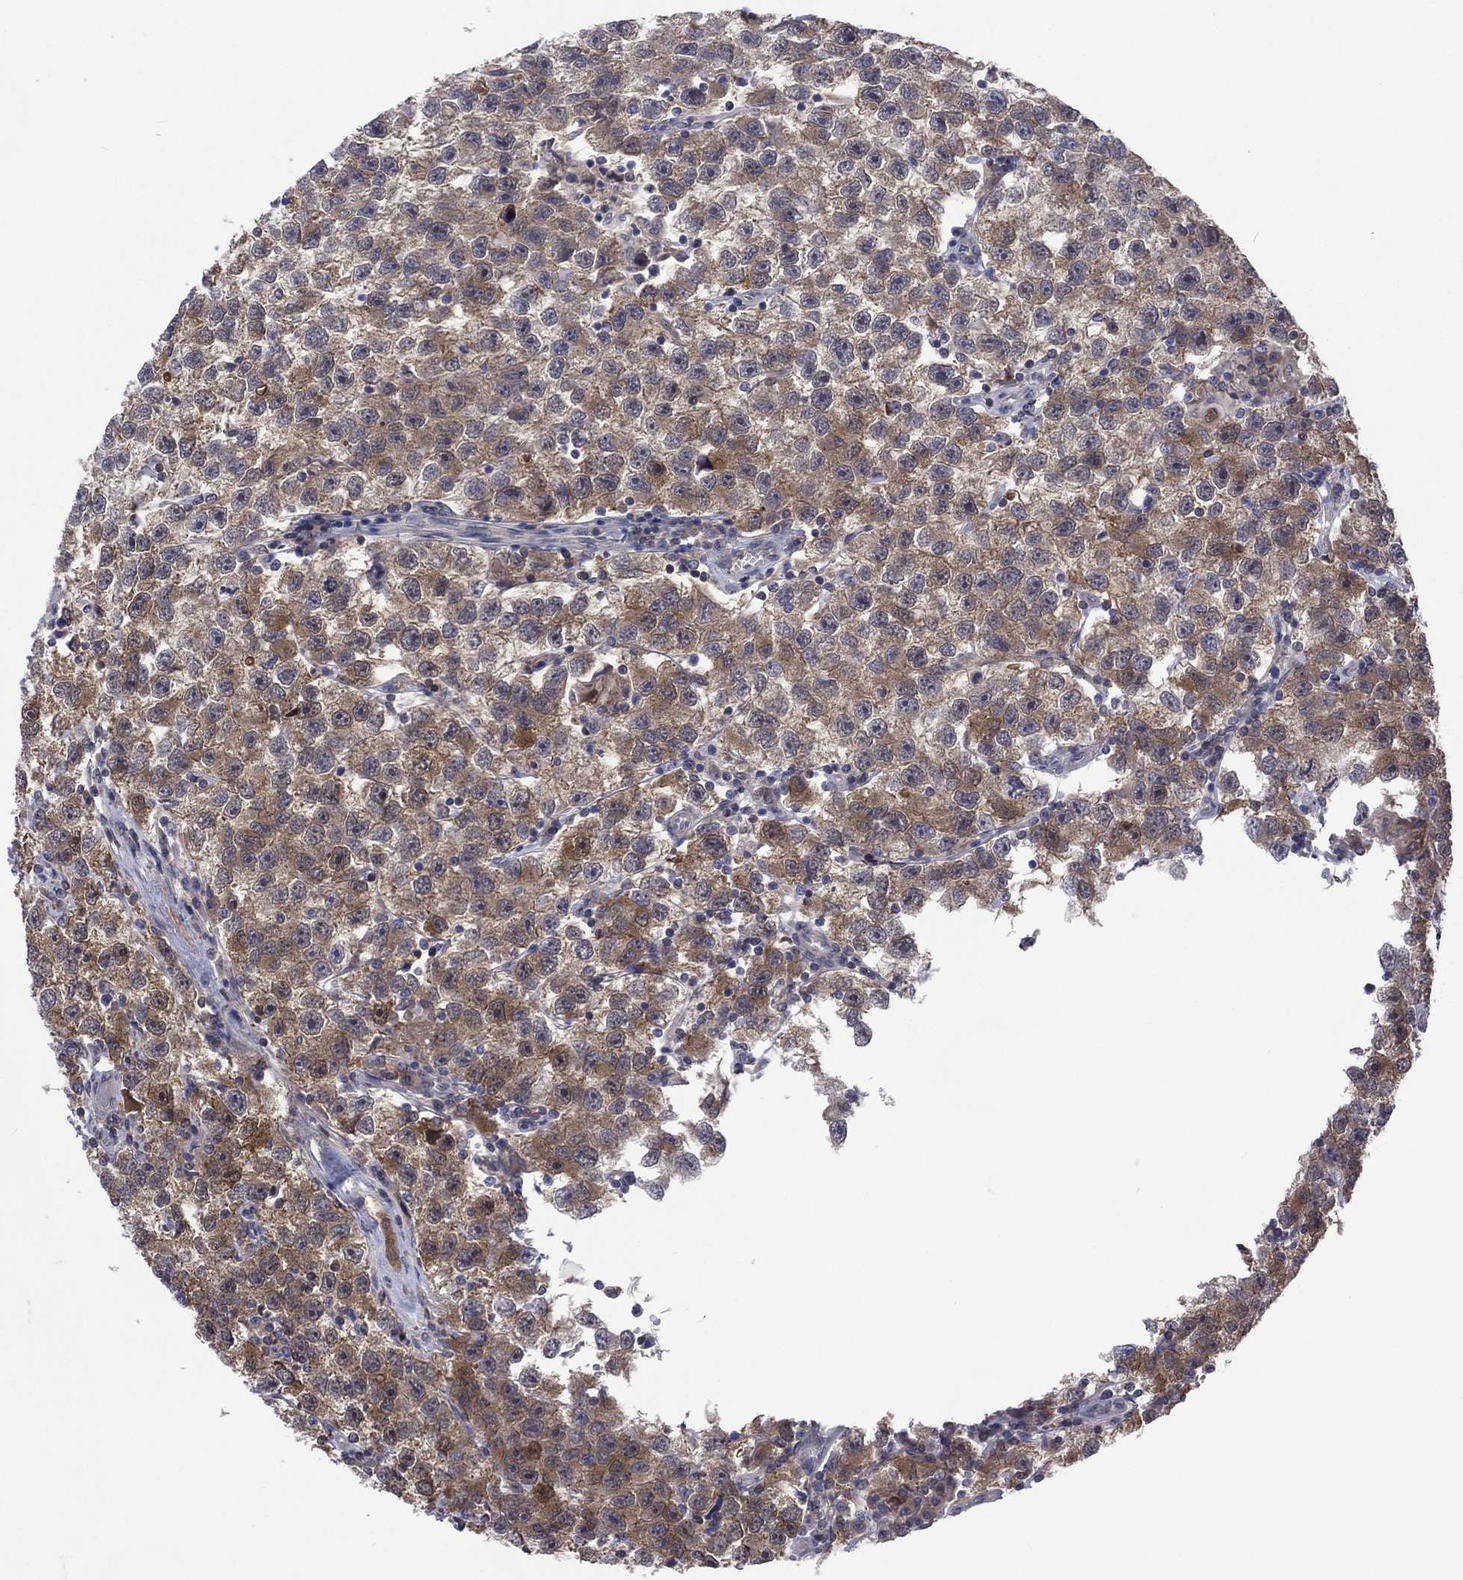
{"staining": {"intensity": "moderate", "quantity": "25%-75%", "location": "cytoplasmic/membranous"}, "tissue": "testis cancer", "cell_type": "Tumor cells", "image_type": "cancer", "snomed": [{"axis": "morphology", "description": "Seminoma, NOS"}, {"axis": "topography", "description": "Testis"}], "caption": "Testis seminoma stained for a protein (brown) exhibits moderate cytoplasmic/membranous positive staining in about 25%-75% of tumor cells.", "gene": "MTAP", "patient": {"sex": "male", "age": 26}}